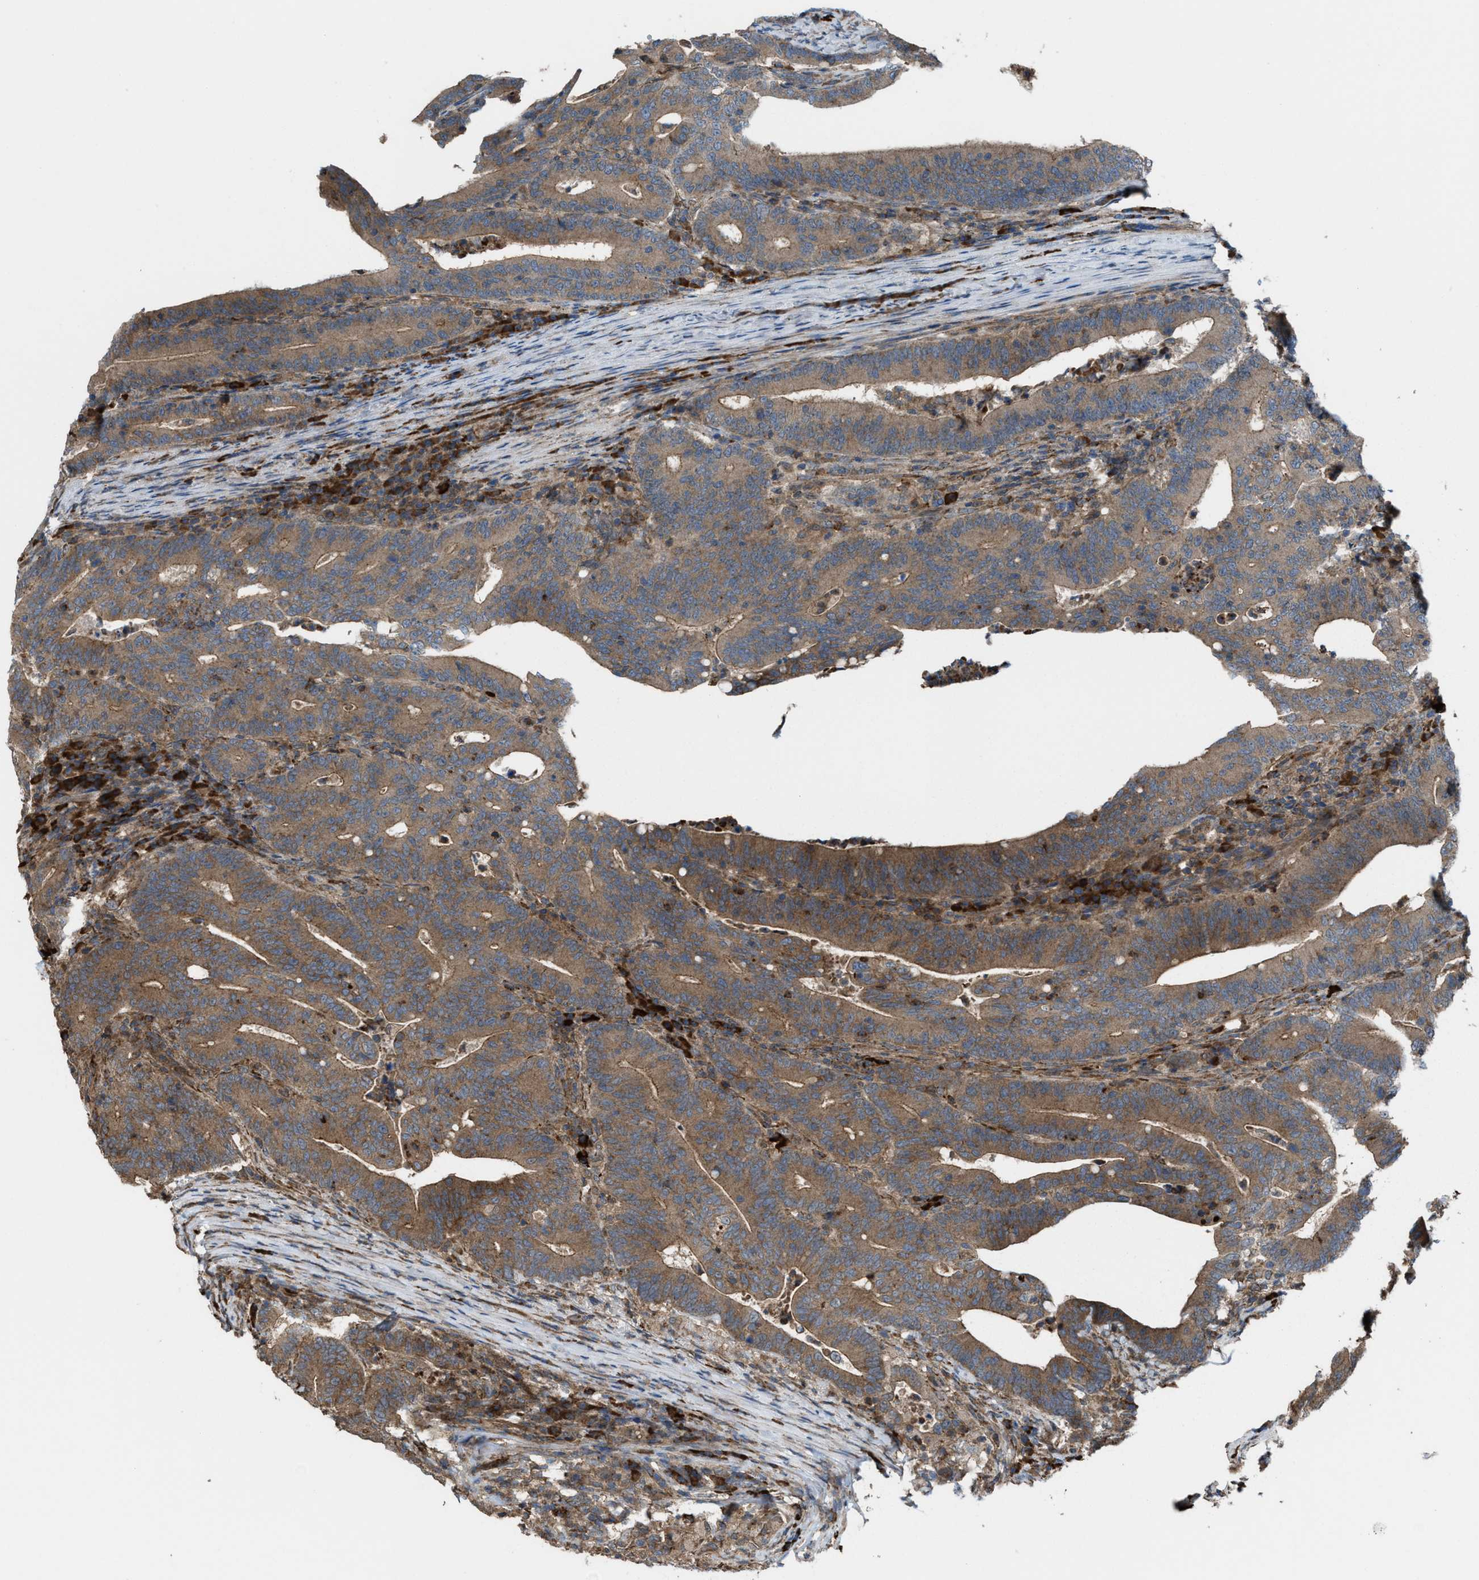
{"staining": {"intensity": "moderate", "quantity": ">75%", "location": "cytoplasmic/membranous"}, "tissue": "colorectal cancer", "cell_type": "Tumor cells", "image_type": "cancer", "snomed": [{"axis": "morphology", "description": "Adenocarcinoma, NOS"}, {"axis": "topography", "description": "Colon"}], "caption": "Colorectal cancer (adenocarcinoma) stained with a protein marker displays moderate staining in tumor cells.", "gene": "PLAA", "patient": {"sex": "female", "age": 66}}